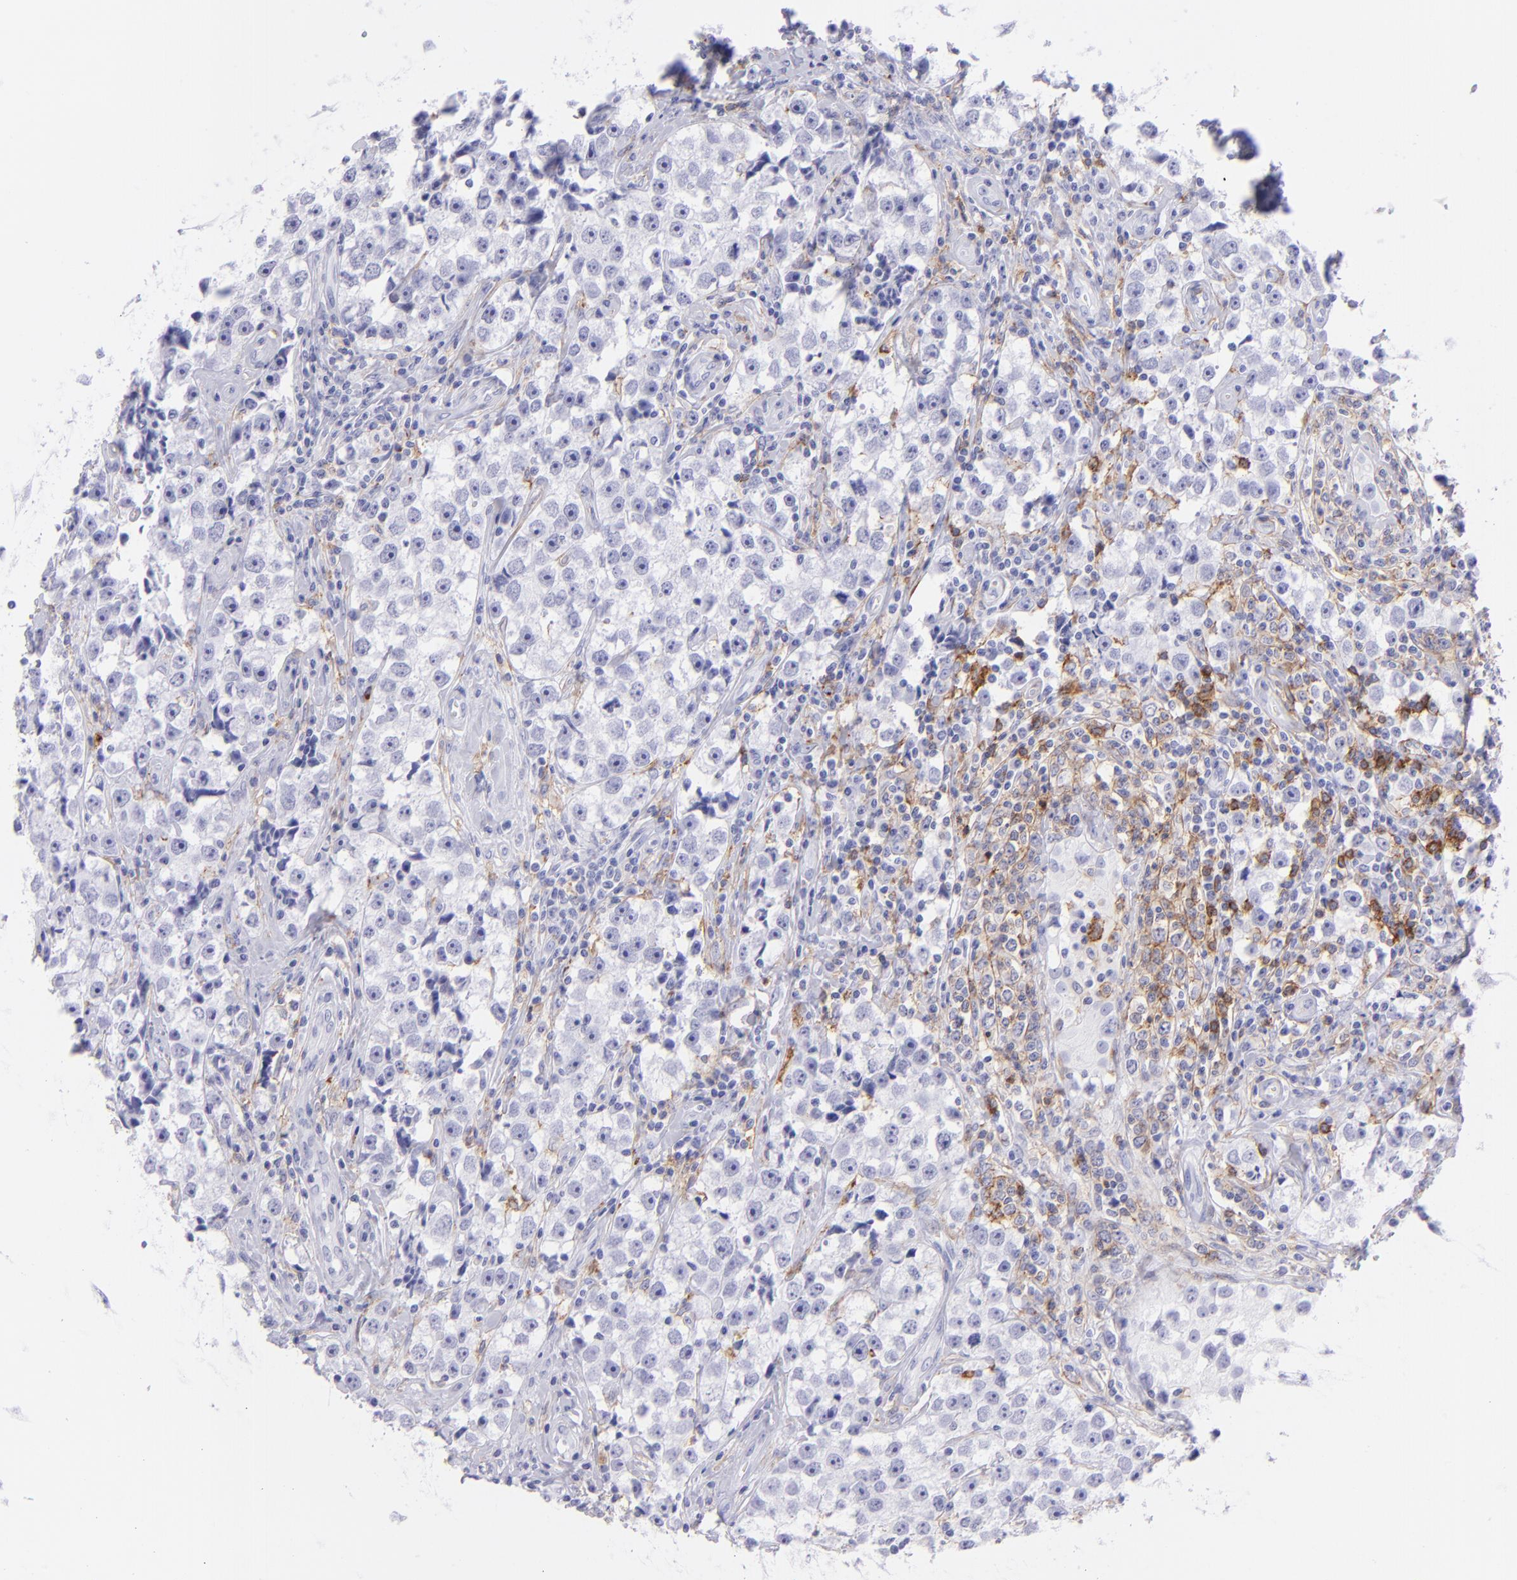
{"staining": {"intensity": "negative", "quantity": "none", "location": "none"}, "tissue": "testis cancer", "cell_type": "Tumor cells", "image_type": "cancer", "snomed": [{"axis": "morphology", "description": "Seminoma, NOS"}, {"axis": "topography", "description": "Testis"}], "caption": "Histopathology image shows no significant protein staining in tumor cells of testis cancer (seminoma).", "gene": "CD72", "patient": {"sex": "male", "age": 32}}